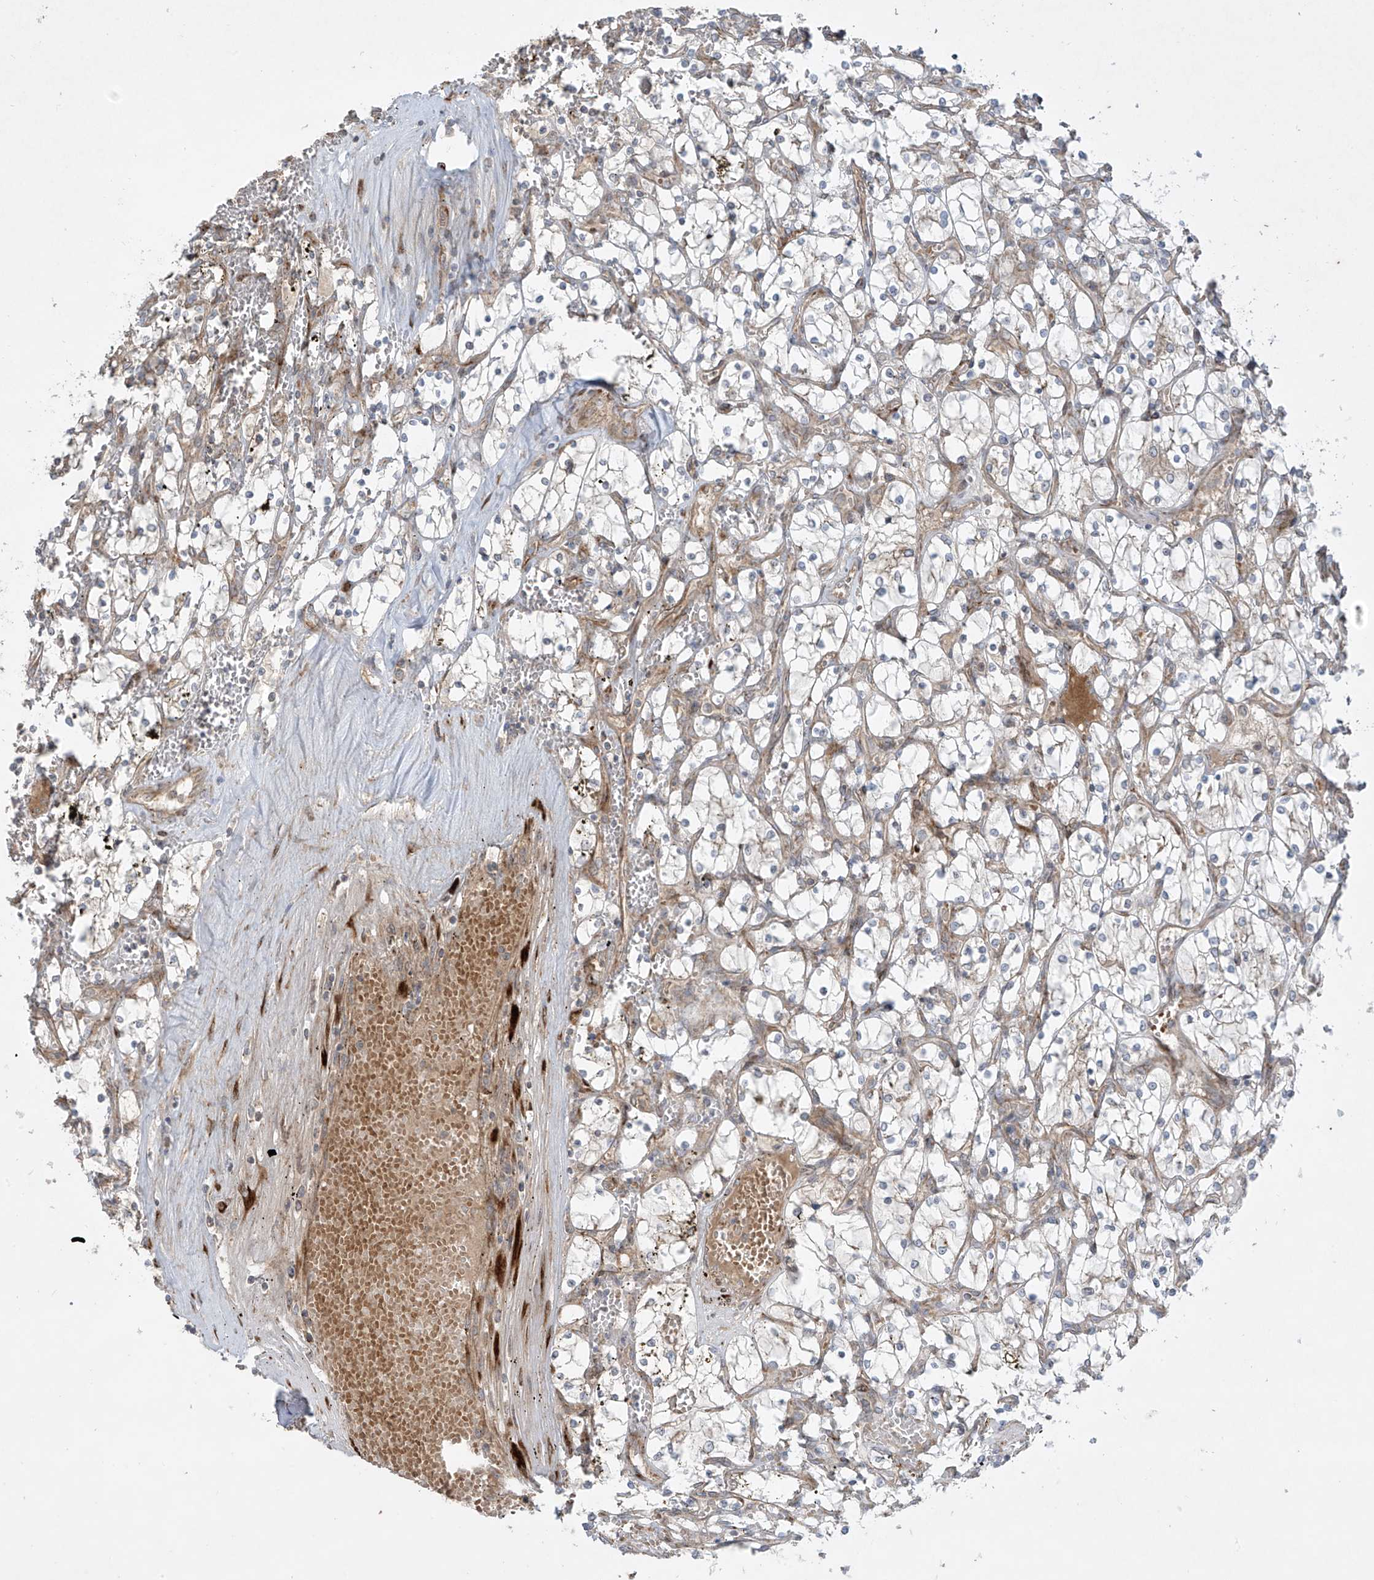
{"staining": {"intensity": "weak", "quantity": "<25%", "location": "cytoplasmic/membranous"}, "tissue": "renal cancer", "cell_type": "Tumor cells", "image_type": "cancer", "snomed": [{"axis": "morphology", "description": "Adenocarcinoma, NOS"}, {"axis": "topography", "description": "Kidney"}], "caption": "The micrograph exhibits no significant positivity in tumor cells of adenocarcinoma (renal).", "gene": "DDIT4", "patient": {"sex": "female", "age": 69}}